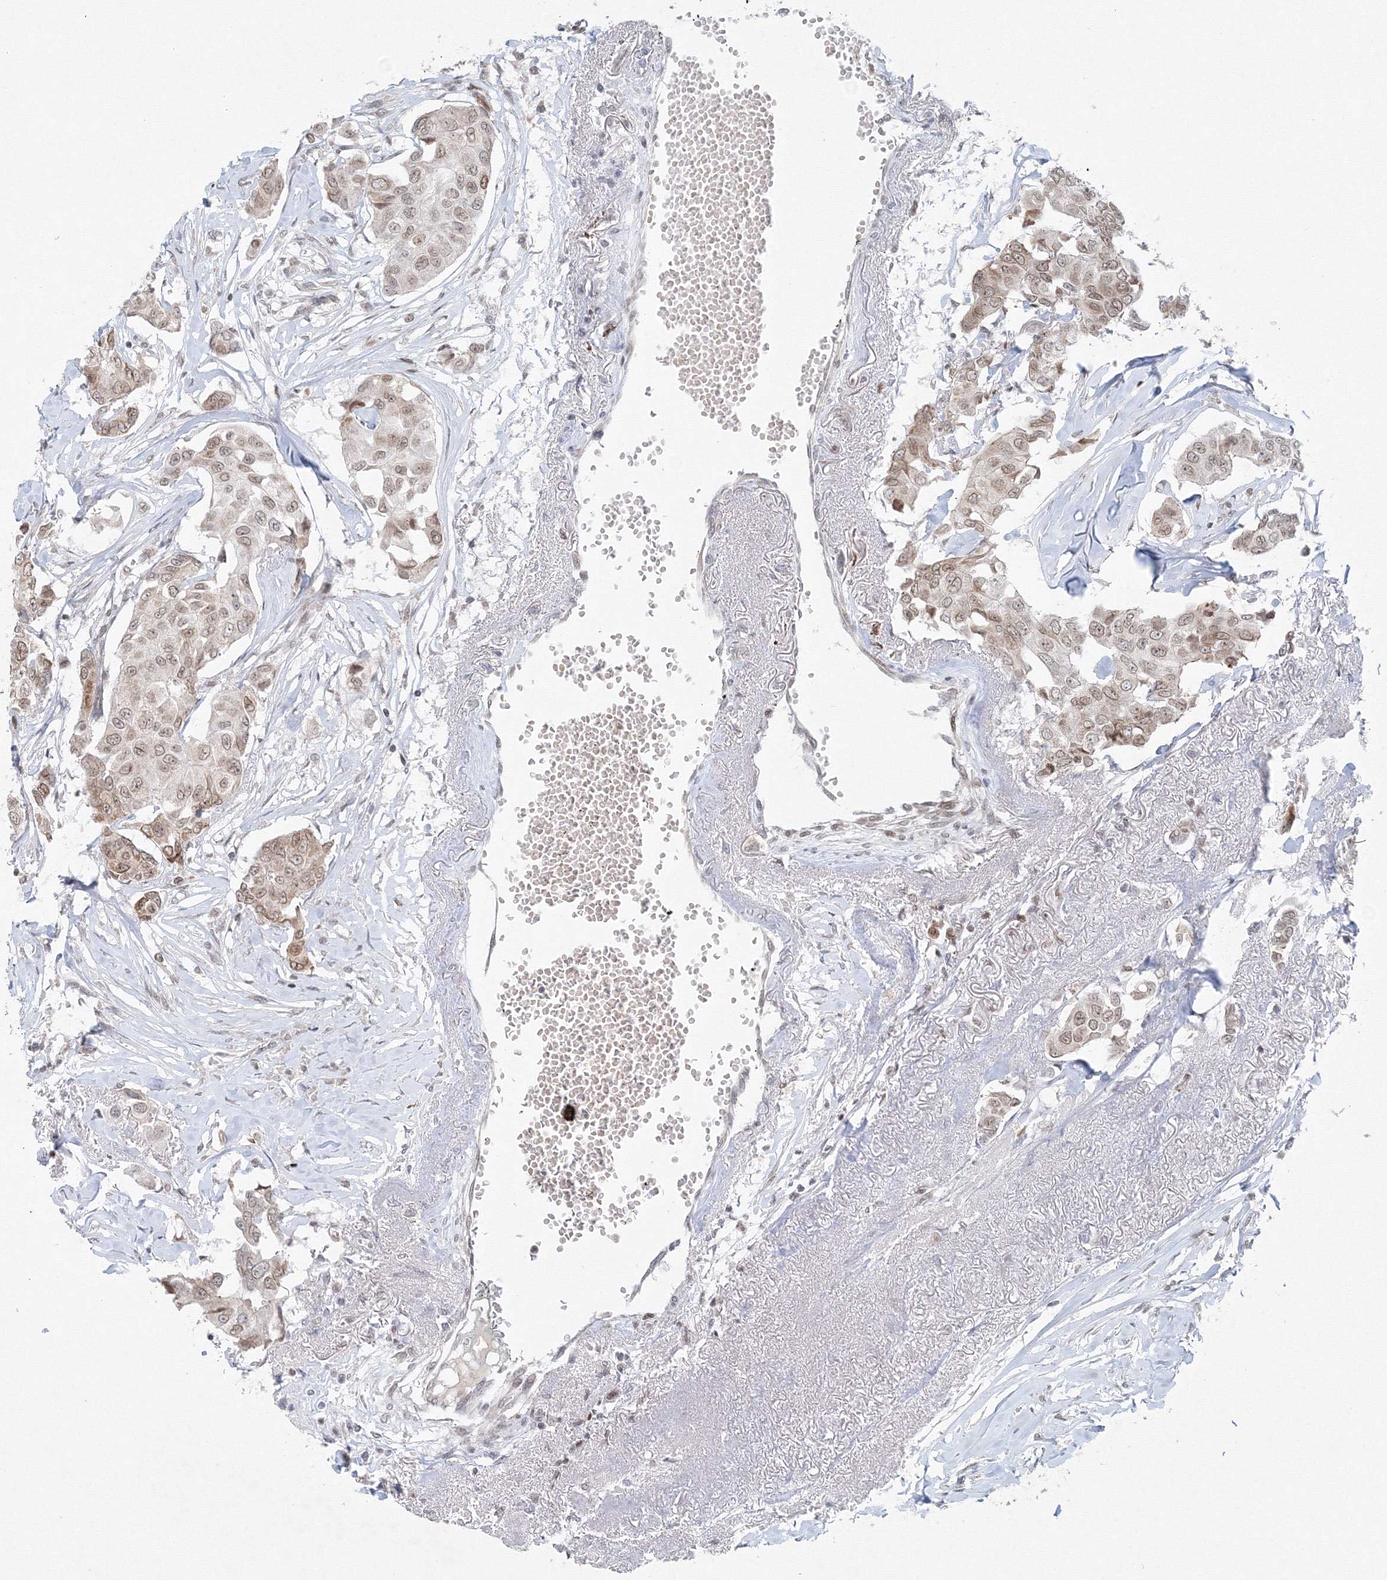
{"staining": {"intensity": "weak", "quantity": "25%-75%", "location": "nuclear"}, "tissue": "breast cancer", "cell_type": "Tumor cells", "image_type": "cancer", "snomed": [{"axis": "morphology", "description": "Duct carcinoma"}, {"axis": "topography", "description": "Breast"}], "caption": "An IHC micrograph of neoplastic tissue is shown. Protein staining in brown shows weak nuclear positivity in infiltrating ductal carcinoma (breast) within tumor cells.", "gene": "KIF4A", "patient": {"sex": "female", "age": 80}}